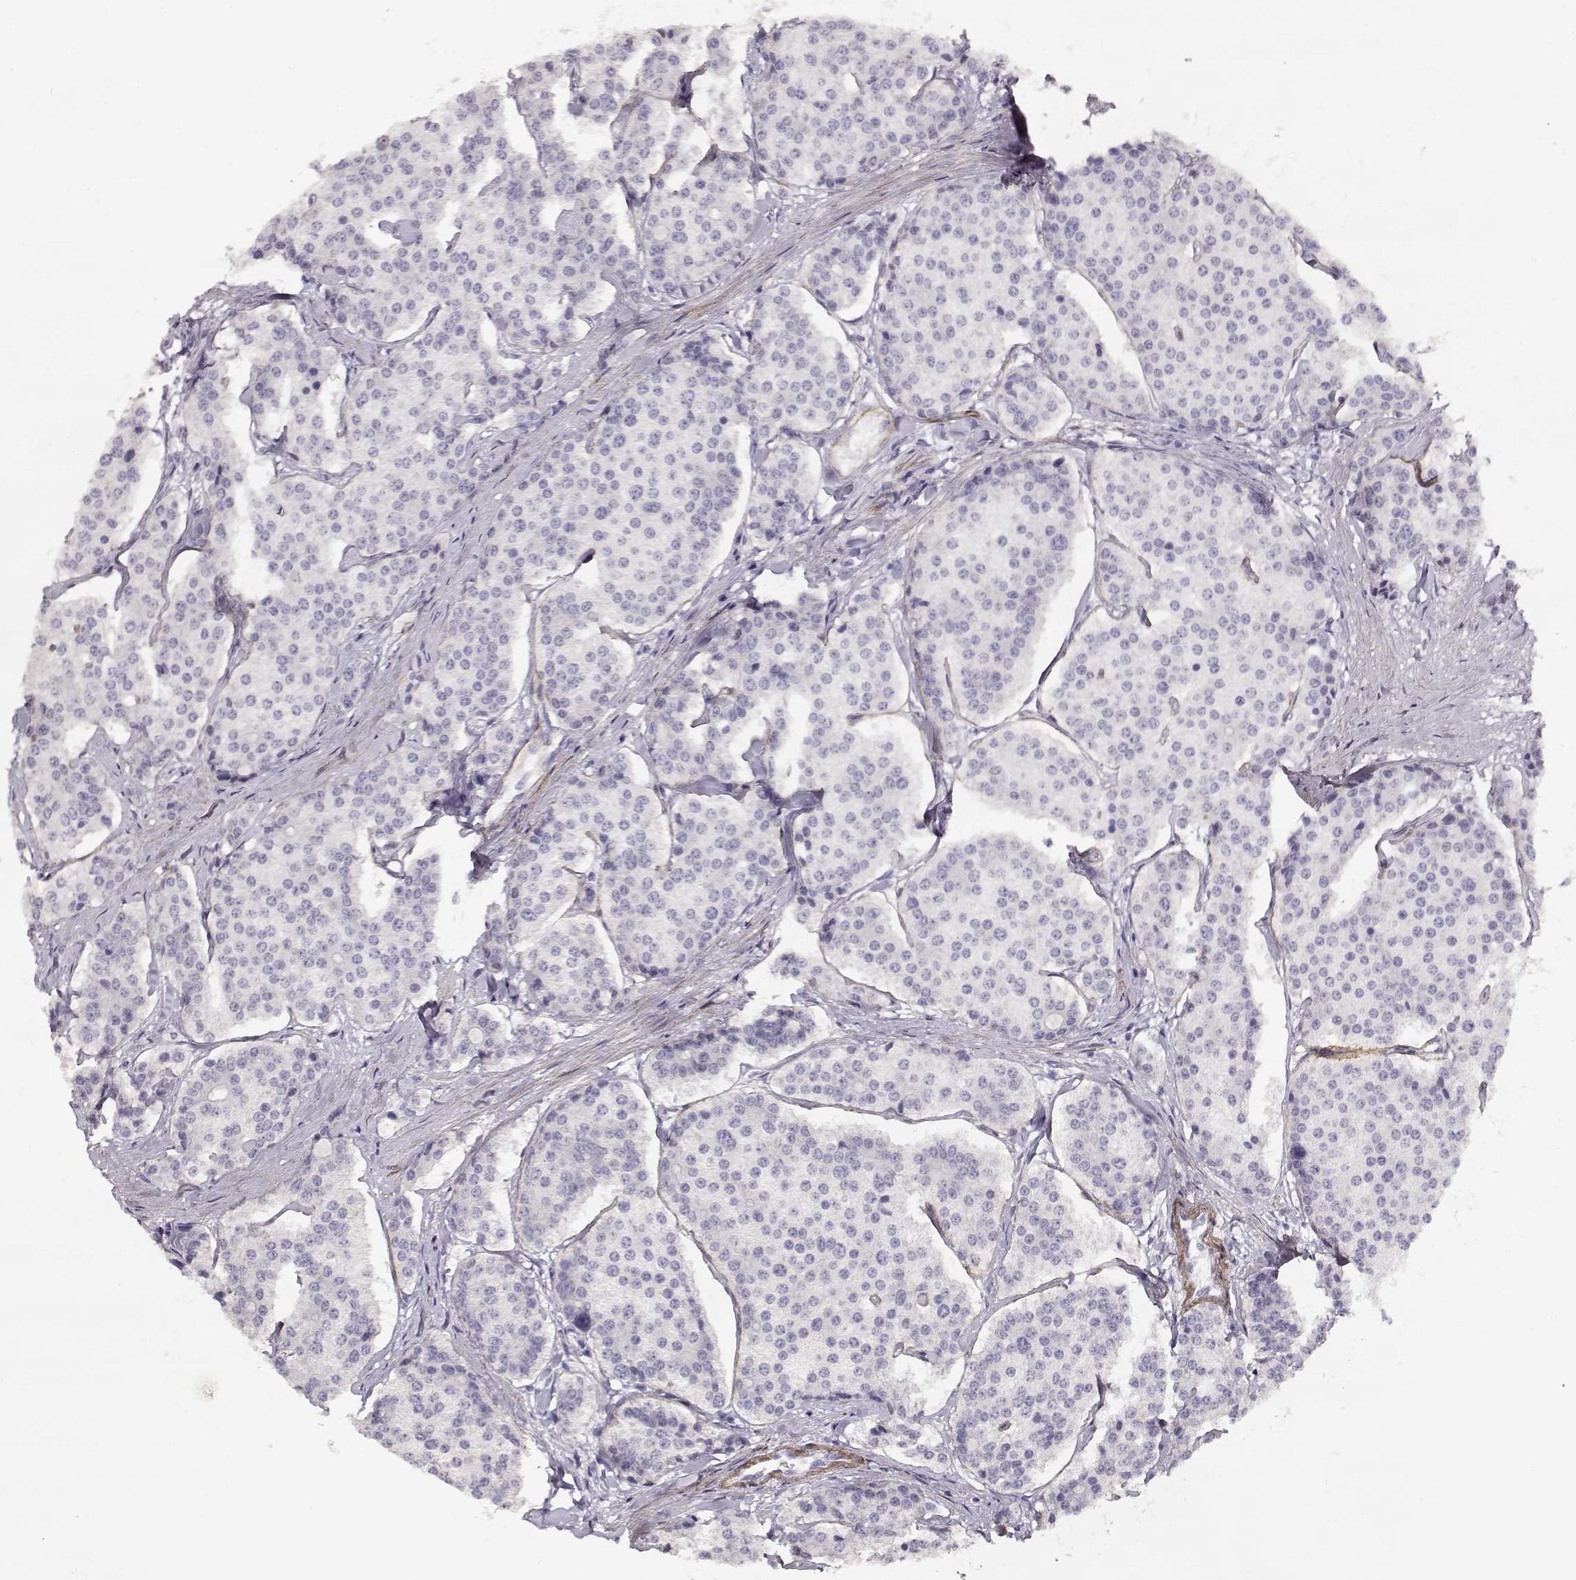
{"staining": {"intensity": "negative", "quantity": "none", "location": "none"}, "tissue": "carcinoid", "cell_type": "Tumor cells", "image_type": "cancer", "snomed": [{"axis": "morphology", "description": "Carcinoid, malignant, NOS"}, {"axis": "topography", "description": "Small intestine"}], "caption": "This is a micrograph of immunohistochemistry staining of carcinoid, which shows no expression in tumor cells.", "gene": "LAMC1", "patient": {"sex": "female", "age": 65}}